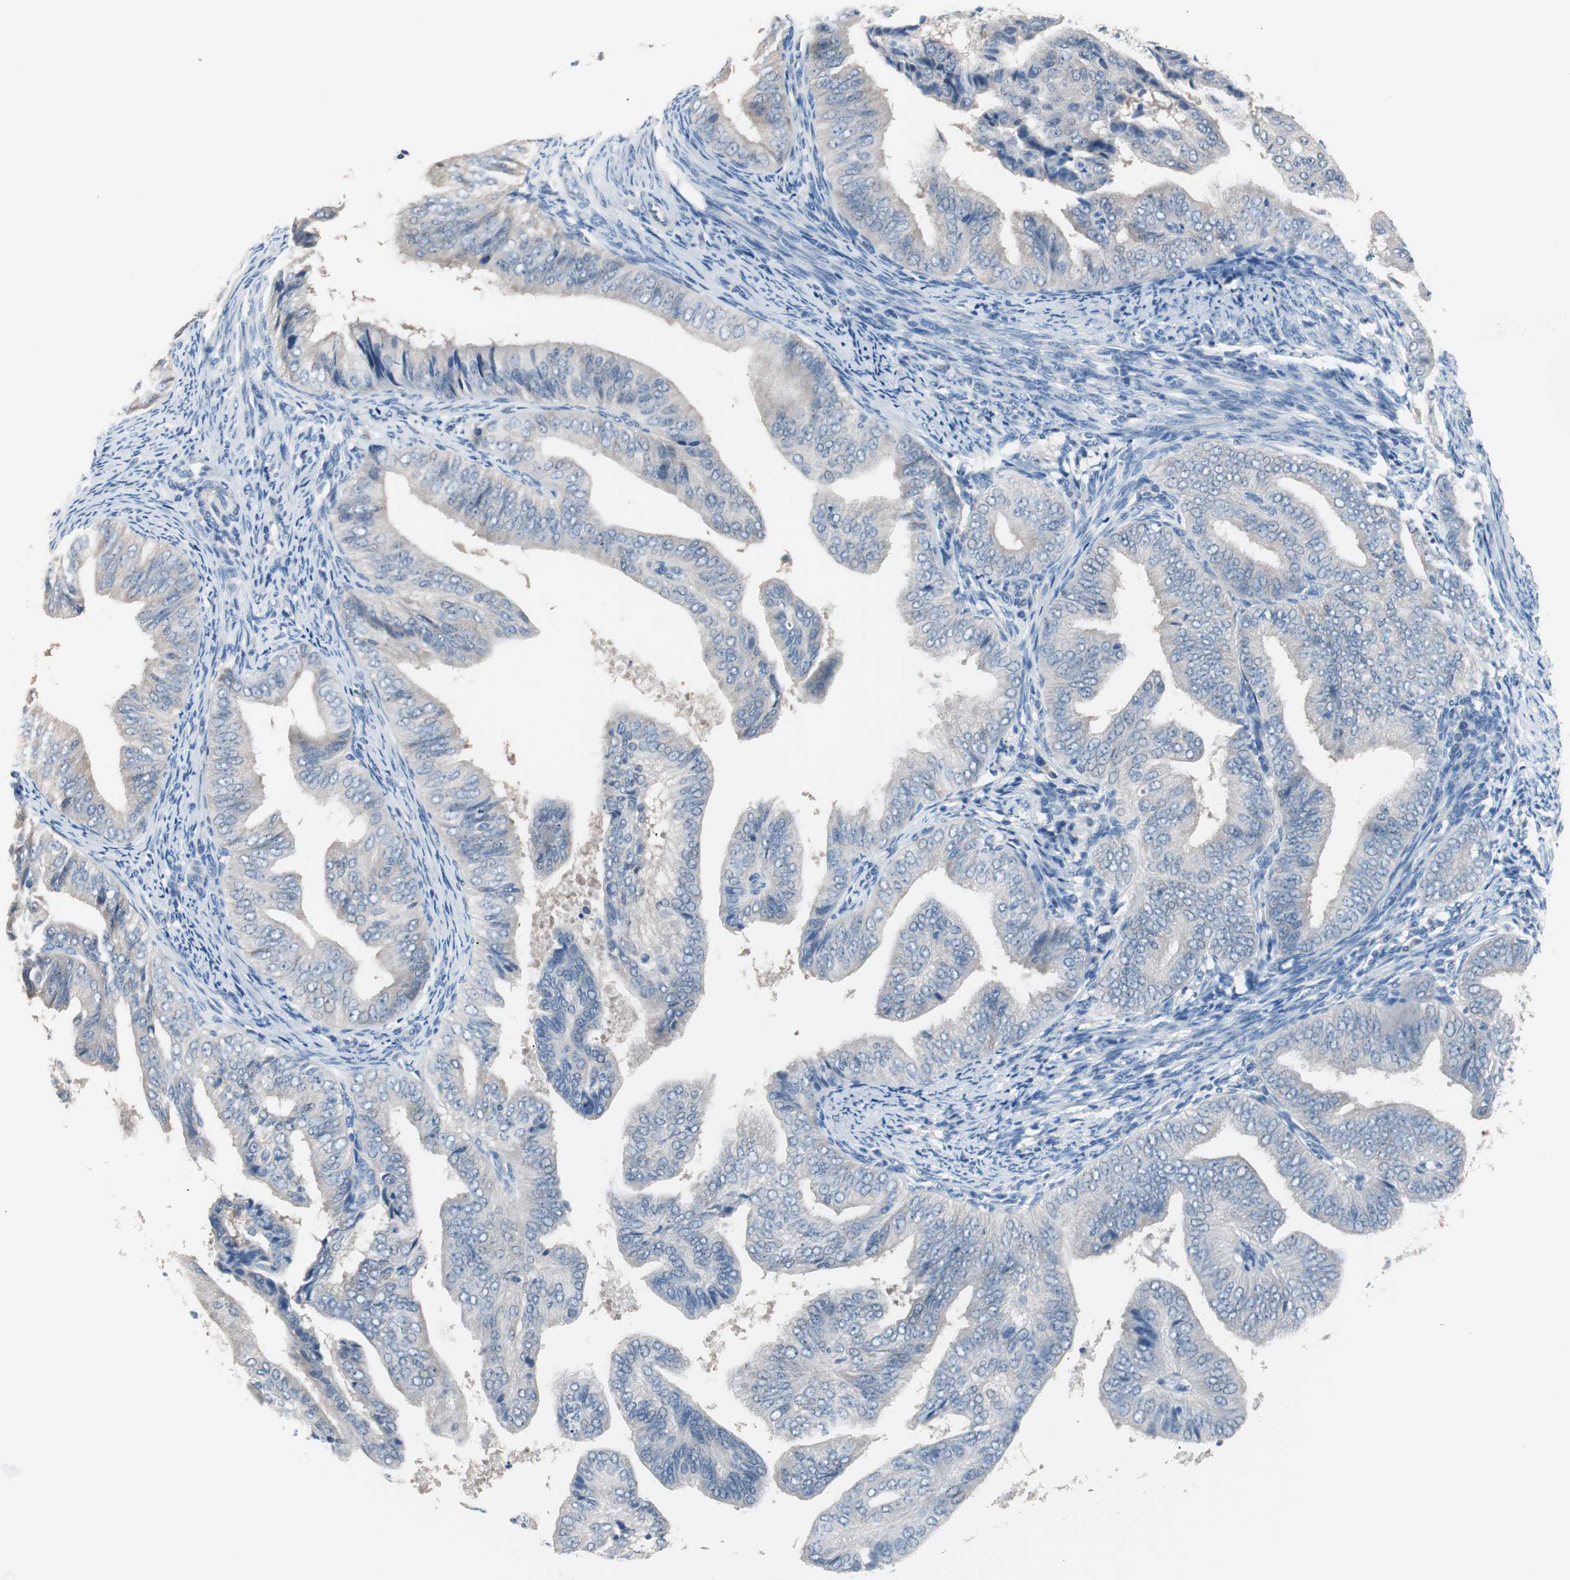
{"staining": {"intensity": "negative", "quantity": "none", "location": "none"}, "tissue": "endometrial cancer", "cell_type": "Tumor cells", "image_type": "cancer", "snomed": [{"axis": "morphology", "description": "Adenocarcinoma, NOS"}, {"axis": "topography", "description": "Endometrium"}], "caption": "Tumor cells show no significant protein staining in endometrial adenocarcinoma. (DAB (3,3'-diaminobenzidine) immunohistochemistry (IHC) with hematoxylin counter stain).", "gene": "VIL1", "patient": {"sex": "female", "age": 58}}